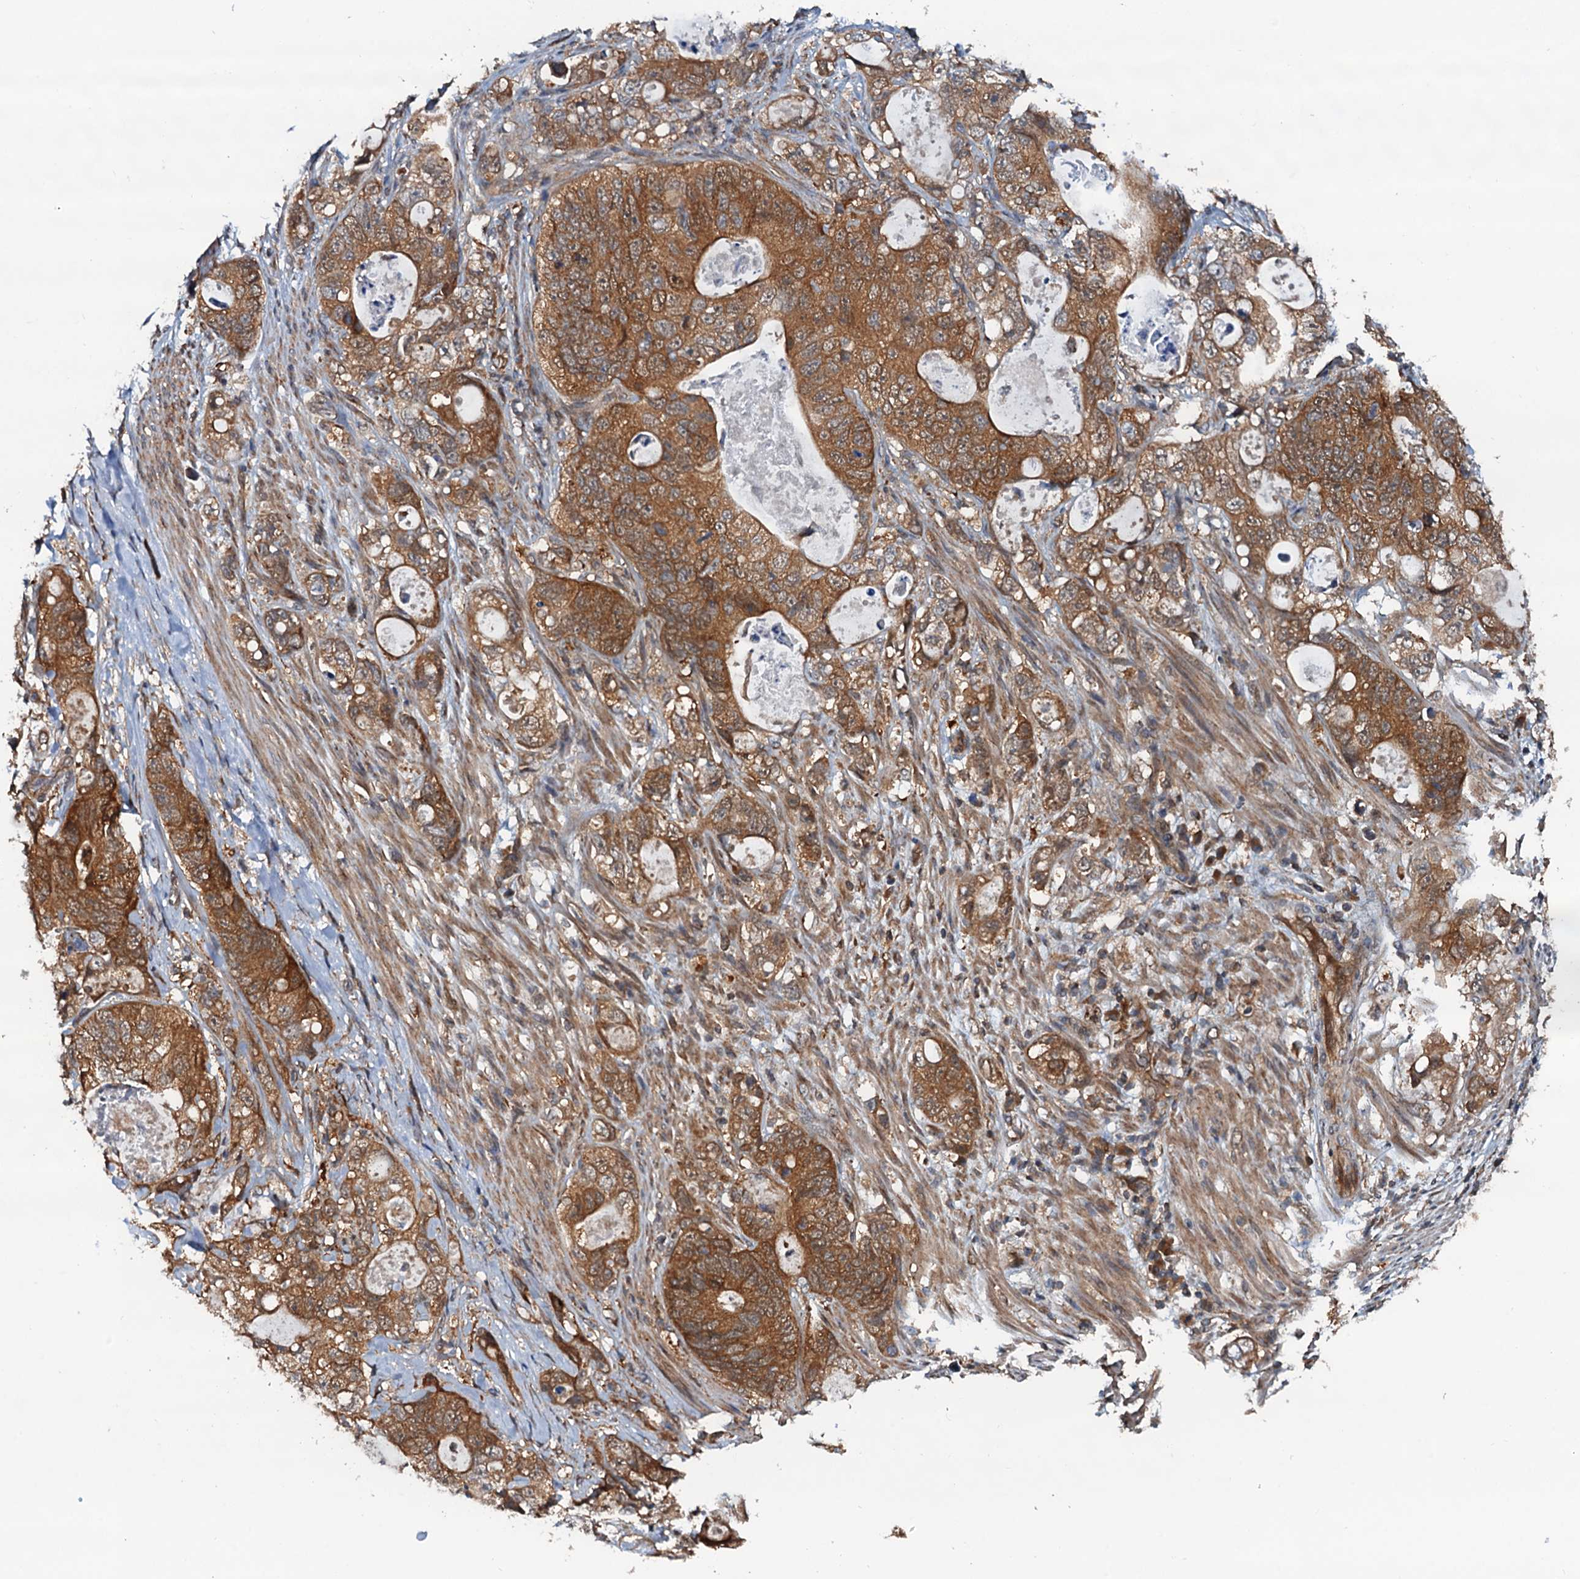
{"staining": {"intensity": "moderate", "quantity": ">75%", "location": "cytoplasmic/membranous"}, "tissue": "stomach cancer", "cell_type": "Tumor cells", "image_type": "cancer", "snomed": [{"axis": "morphology", "description": "Normal tissue, NOS"}, {"axis": "morphology", "description": "Adenocarcinoma, NOS"}, {"axis": "topography", "description": "Stomach"}], "caption": "Stomach cancer (adenocarcinoma) stained with a protein marker displays moderate staining in tumor cells.", "gene": "AAGAB", "patient": {"sex": "female", "age": 89}}